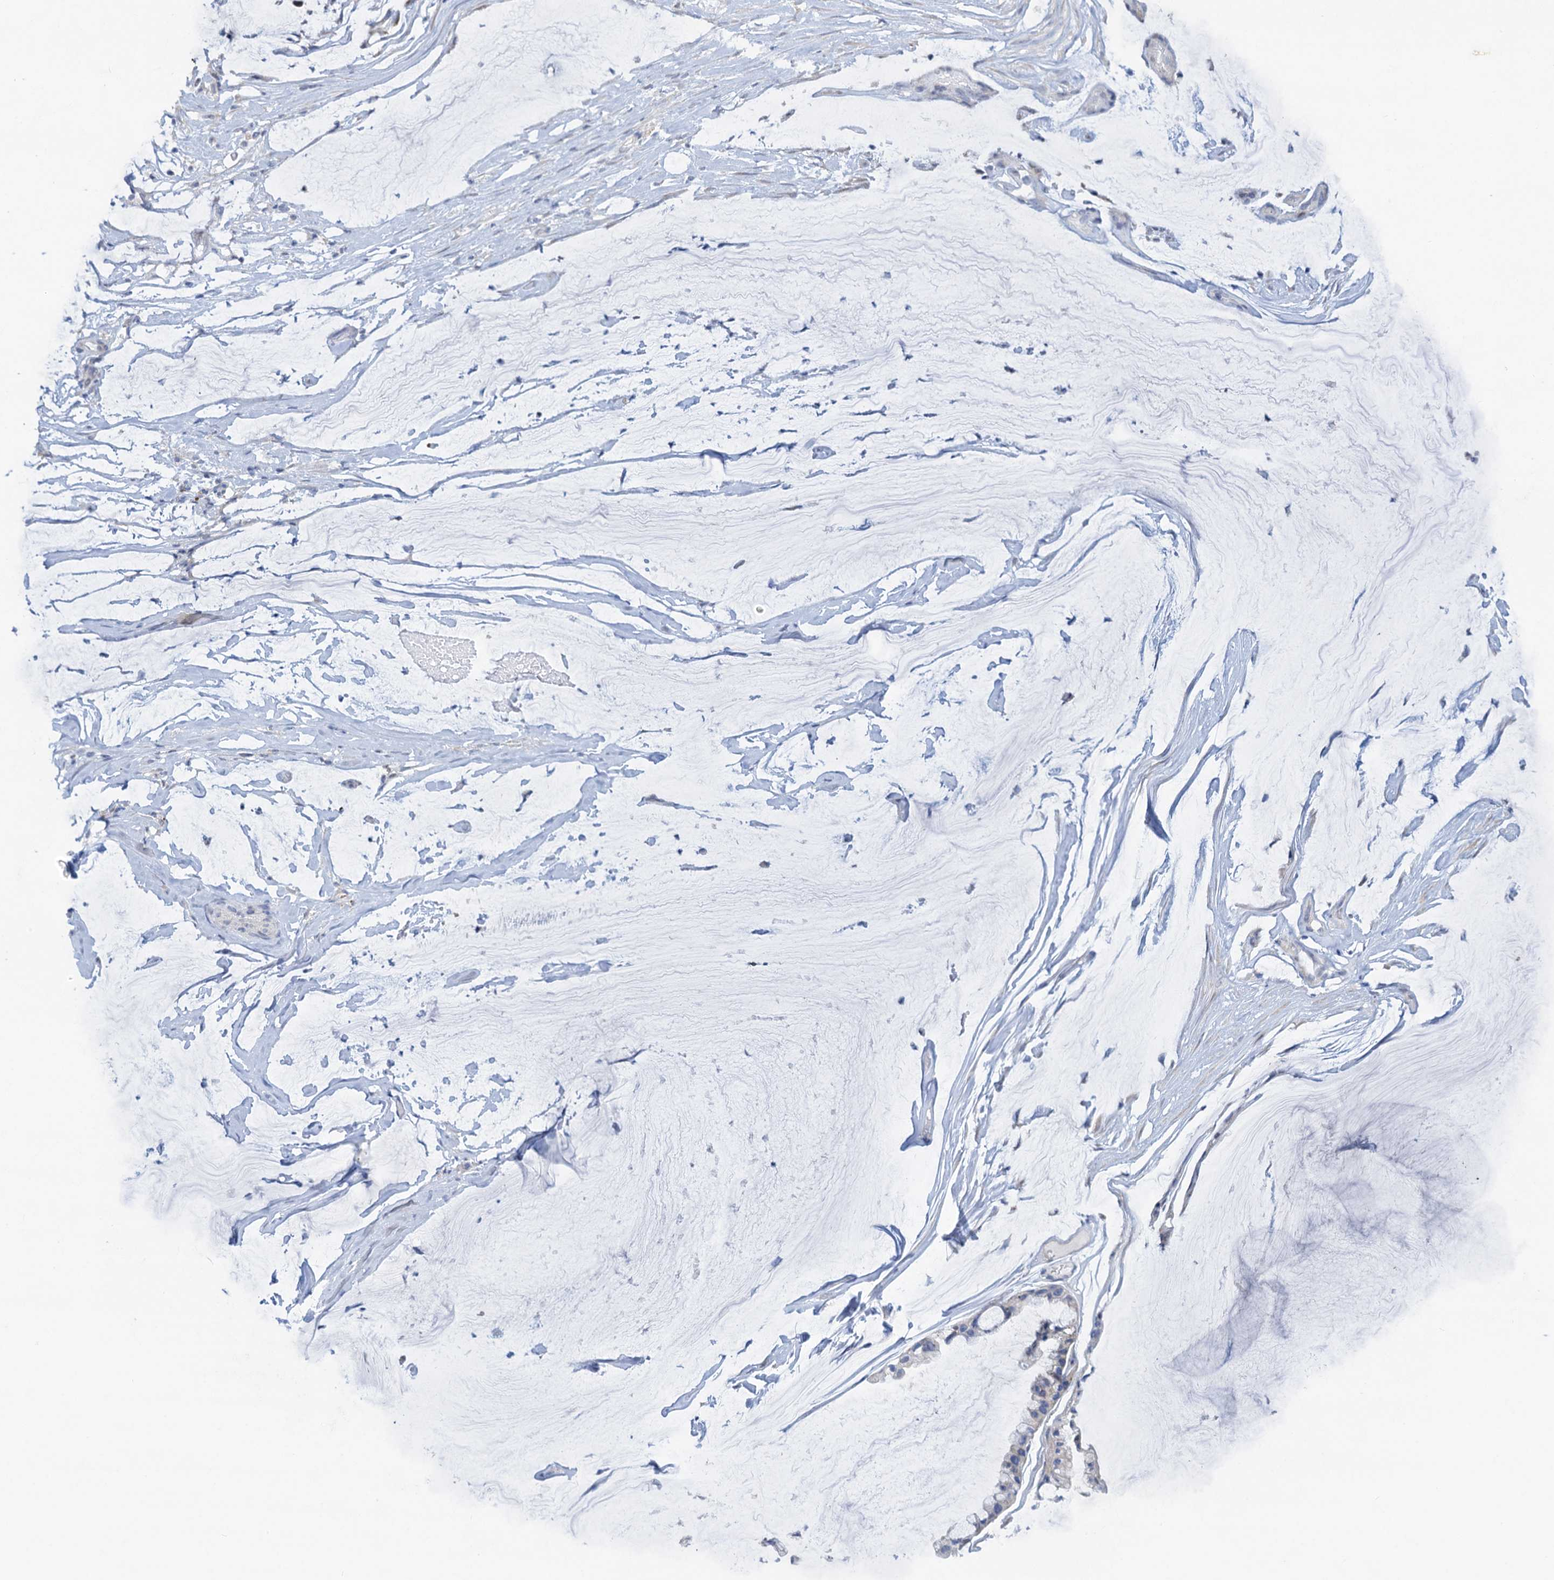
{"staining": {"intensity": "negative", "quantity": "none", "location": "none"}, "tissue": "ovarian cancer", "cell_type": "Tumor cells", "image_type": "cancer", "snomed": [{"axis": "morphology", "description": "Cystadenocarcinoma, mucinous, NOS"}, {"axis": "topography", "description": "Ovary"}], "caption": "Ovarian cancer (mucinous cystadenocarcinoma) was stained to show a protein in brown. There is no significant expression in tumor cells. (Brightfield microscopy of DAB (3,3'-diaminobenzidine) IHC at high magnification).", "gene": "QPCTL", "patient": {"sex": "female", "age": 39}}